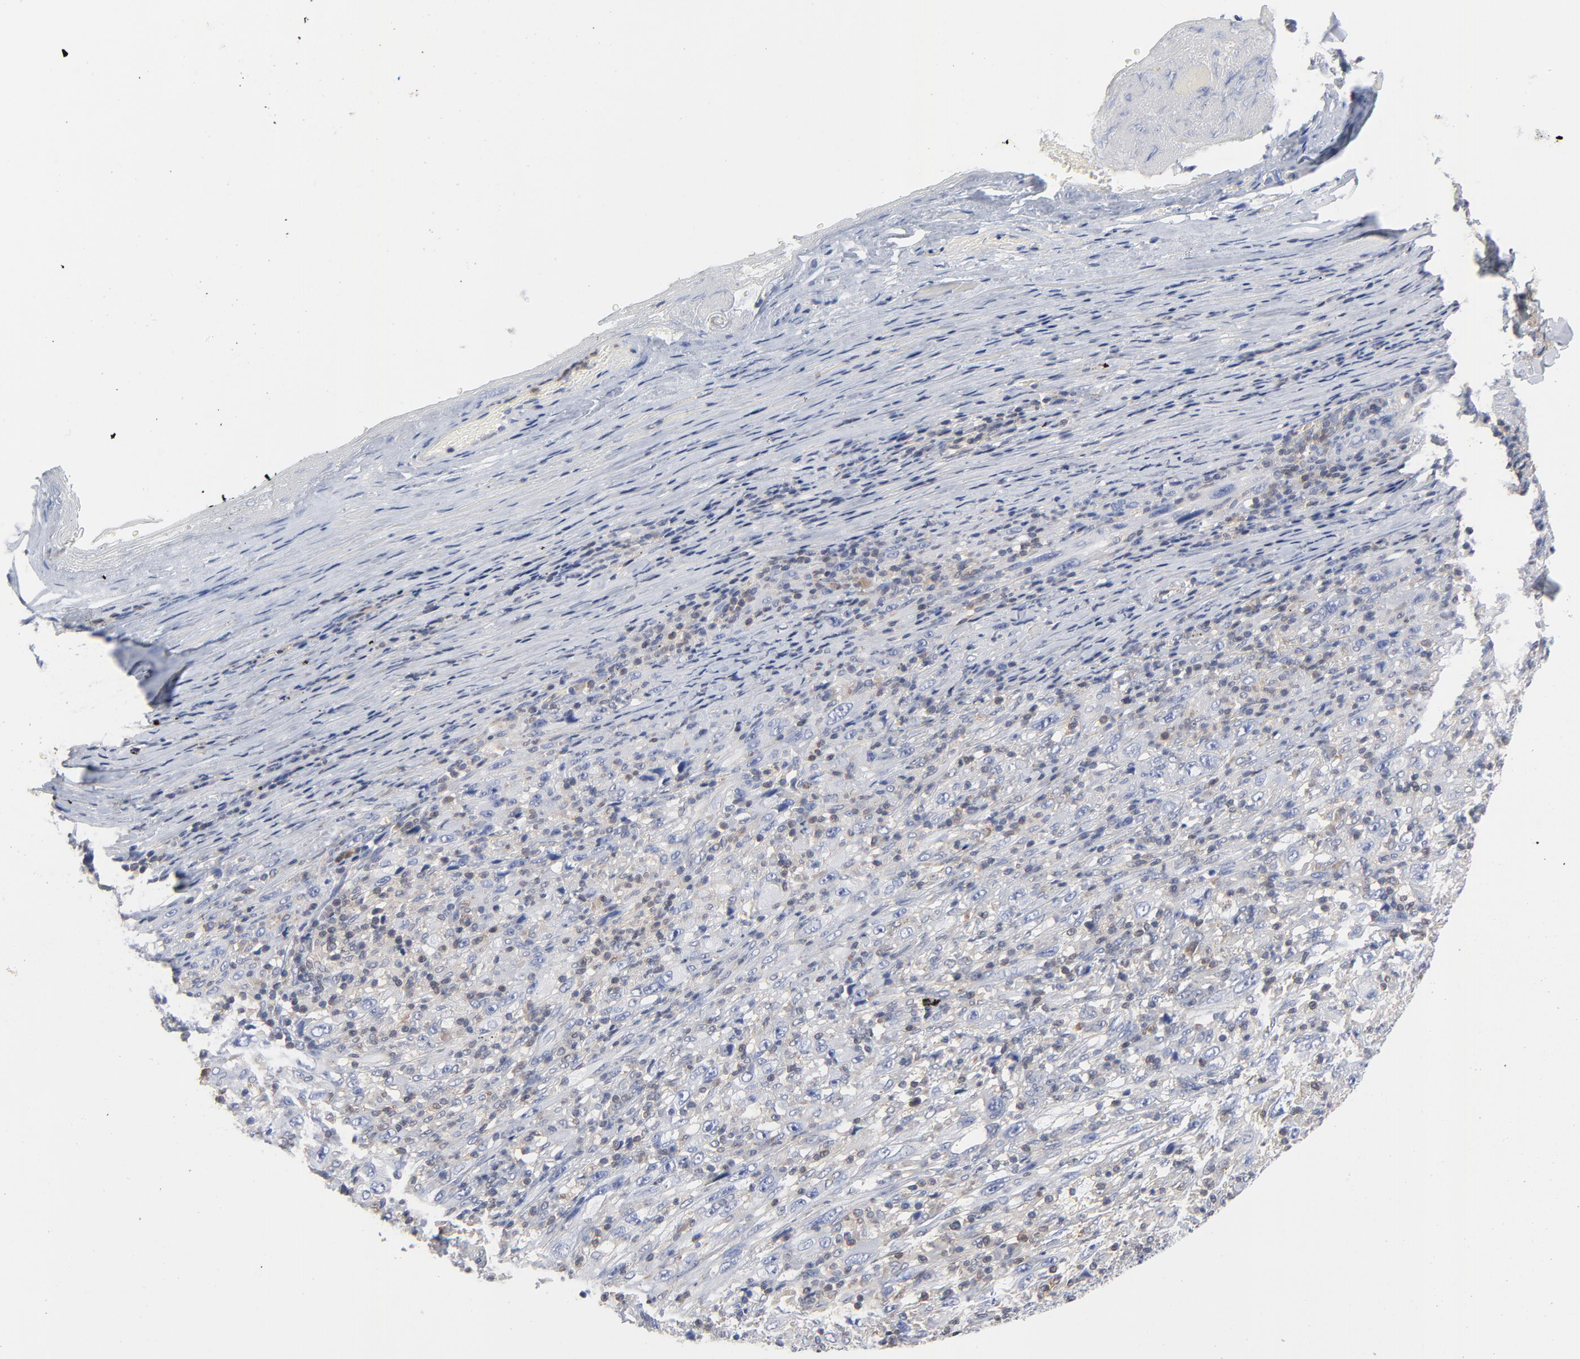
{"staining": {"intensity": "negative", "quantity": "none", "location": "none"}, "tissue": "melanoma", "cell_type": "Tumor cells", "image_type": "cancer", "snomed": [{"axis": "morphology", "description": "Malignant melanoma, Metastatic site"}, {"axis": "topography", "description": "Skin"}], "caption": "High magnification brightfield microscopy of melanoma stained with DAB (3,3'-diaminobenzidine) (brown) and counterstained with hematoxylin (blue): tumor cells show no significant expression. (DAB immunohistochemistry (IHC), high magnification).", "gene": "CAB39L", "patient": {"sex": "female", "age": 56}}